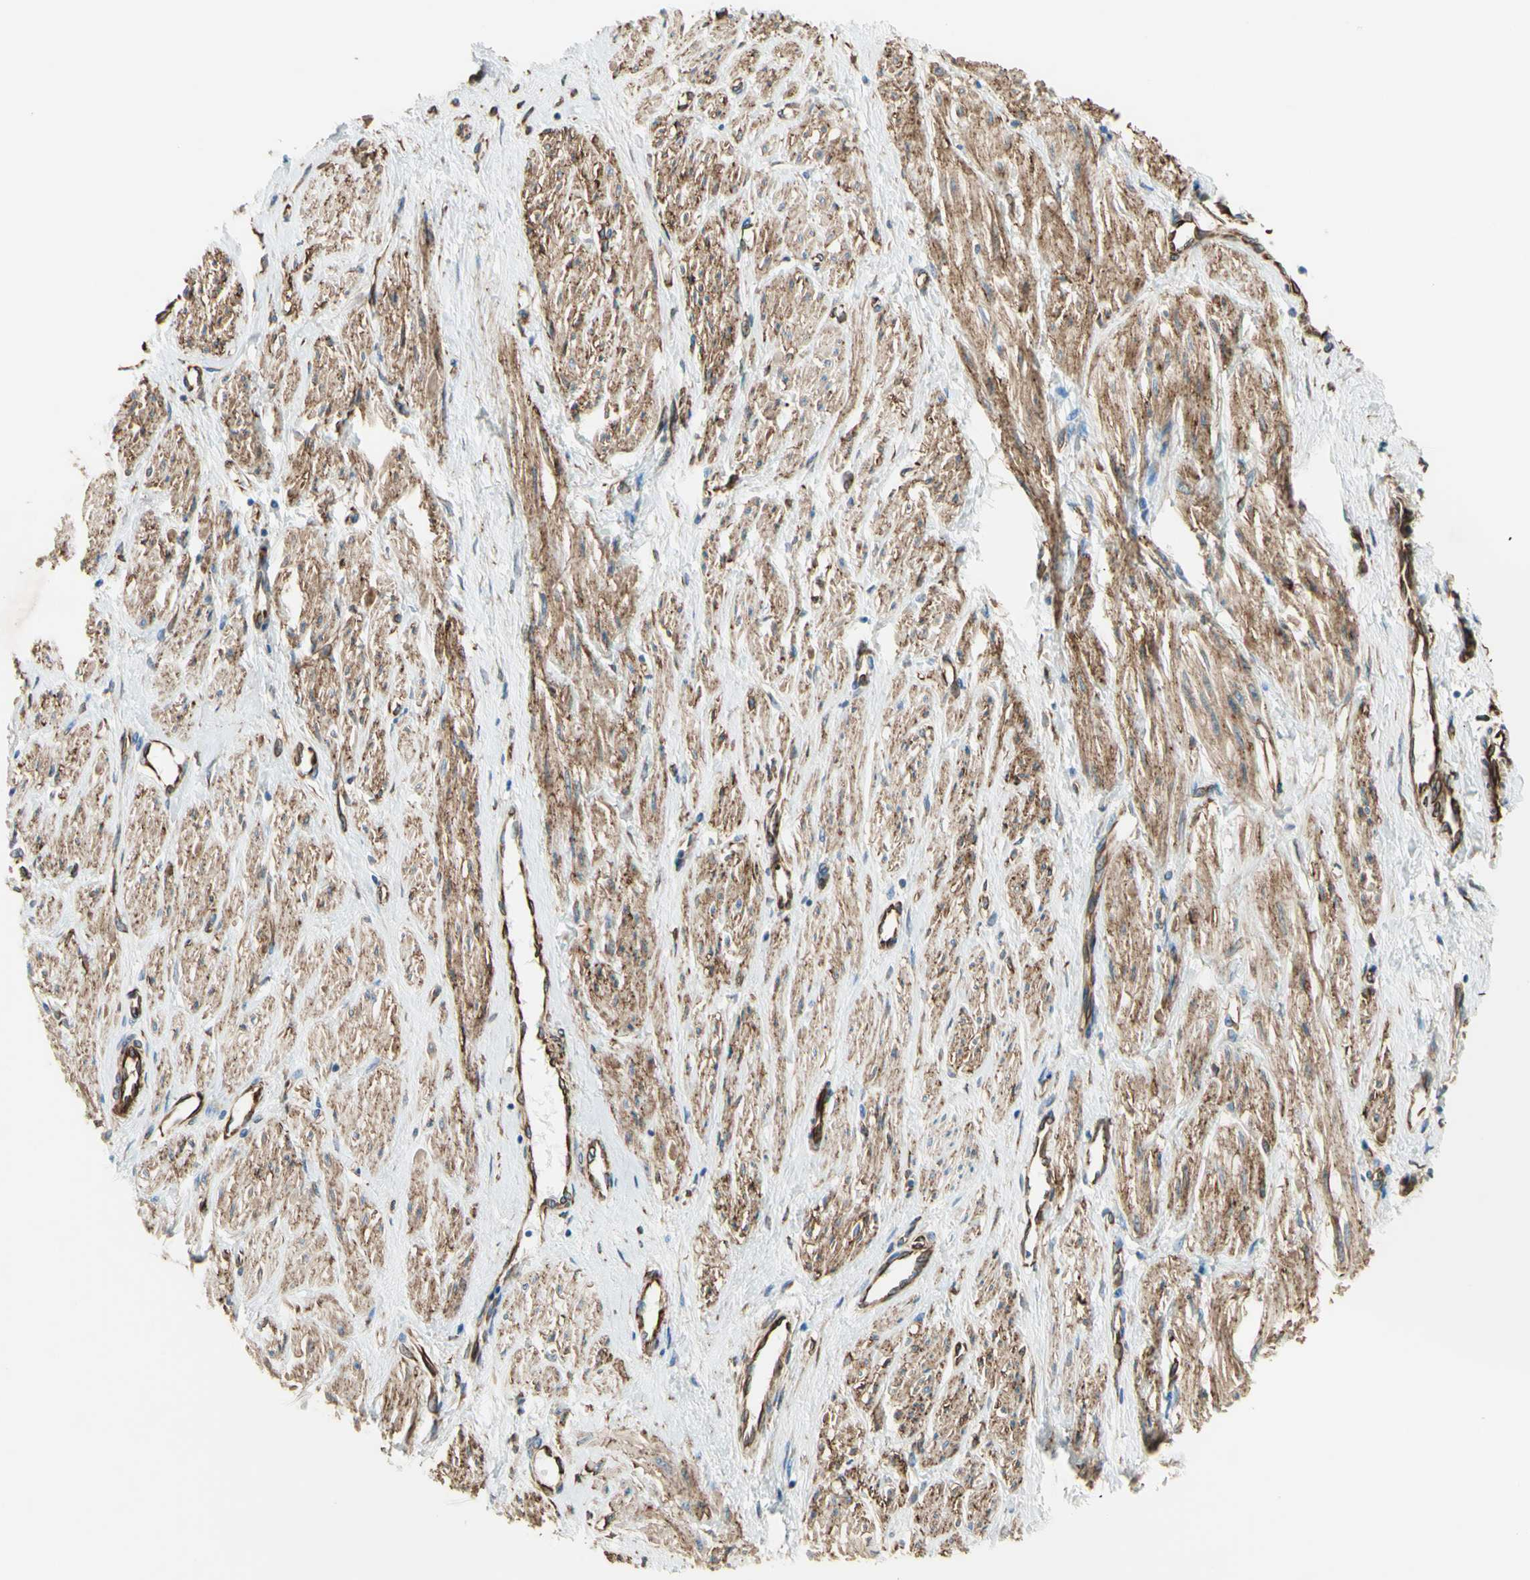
{"staining": {"intensity": "moderate", "quantity": "25%-75%", "location": "cytoplasmic/membranous"}, "tissue": "smooth muscle", "cell_type": "Smooth muscle cells", "image_type": "normal", "snomed": [{"axis": "morphology", "description": "Normal tissue, NOS"}, {"axis": "topography", "description": "Smooth muscle"}, {"axis": "topography", "description": "Uterus"}], "caption": "DAB immunohistochemical staining of benign smooth muscle reveals moderate cytoplasmic/membranous protein expression in approximately 25%-75% of smooth muscle cells.", "gene": "TRAF2", "patient": {"sex": "female", "age": 39}}